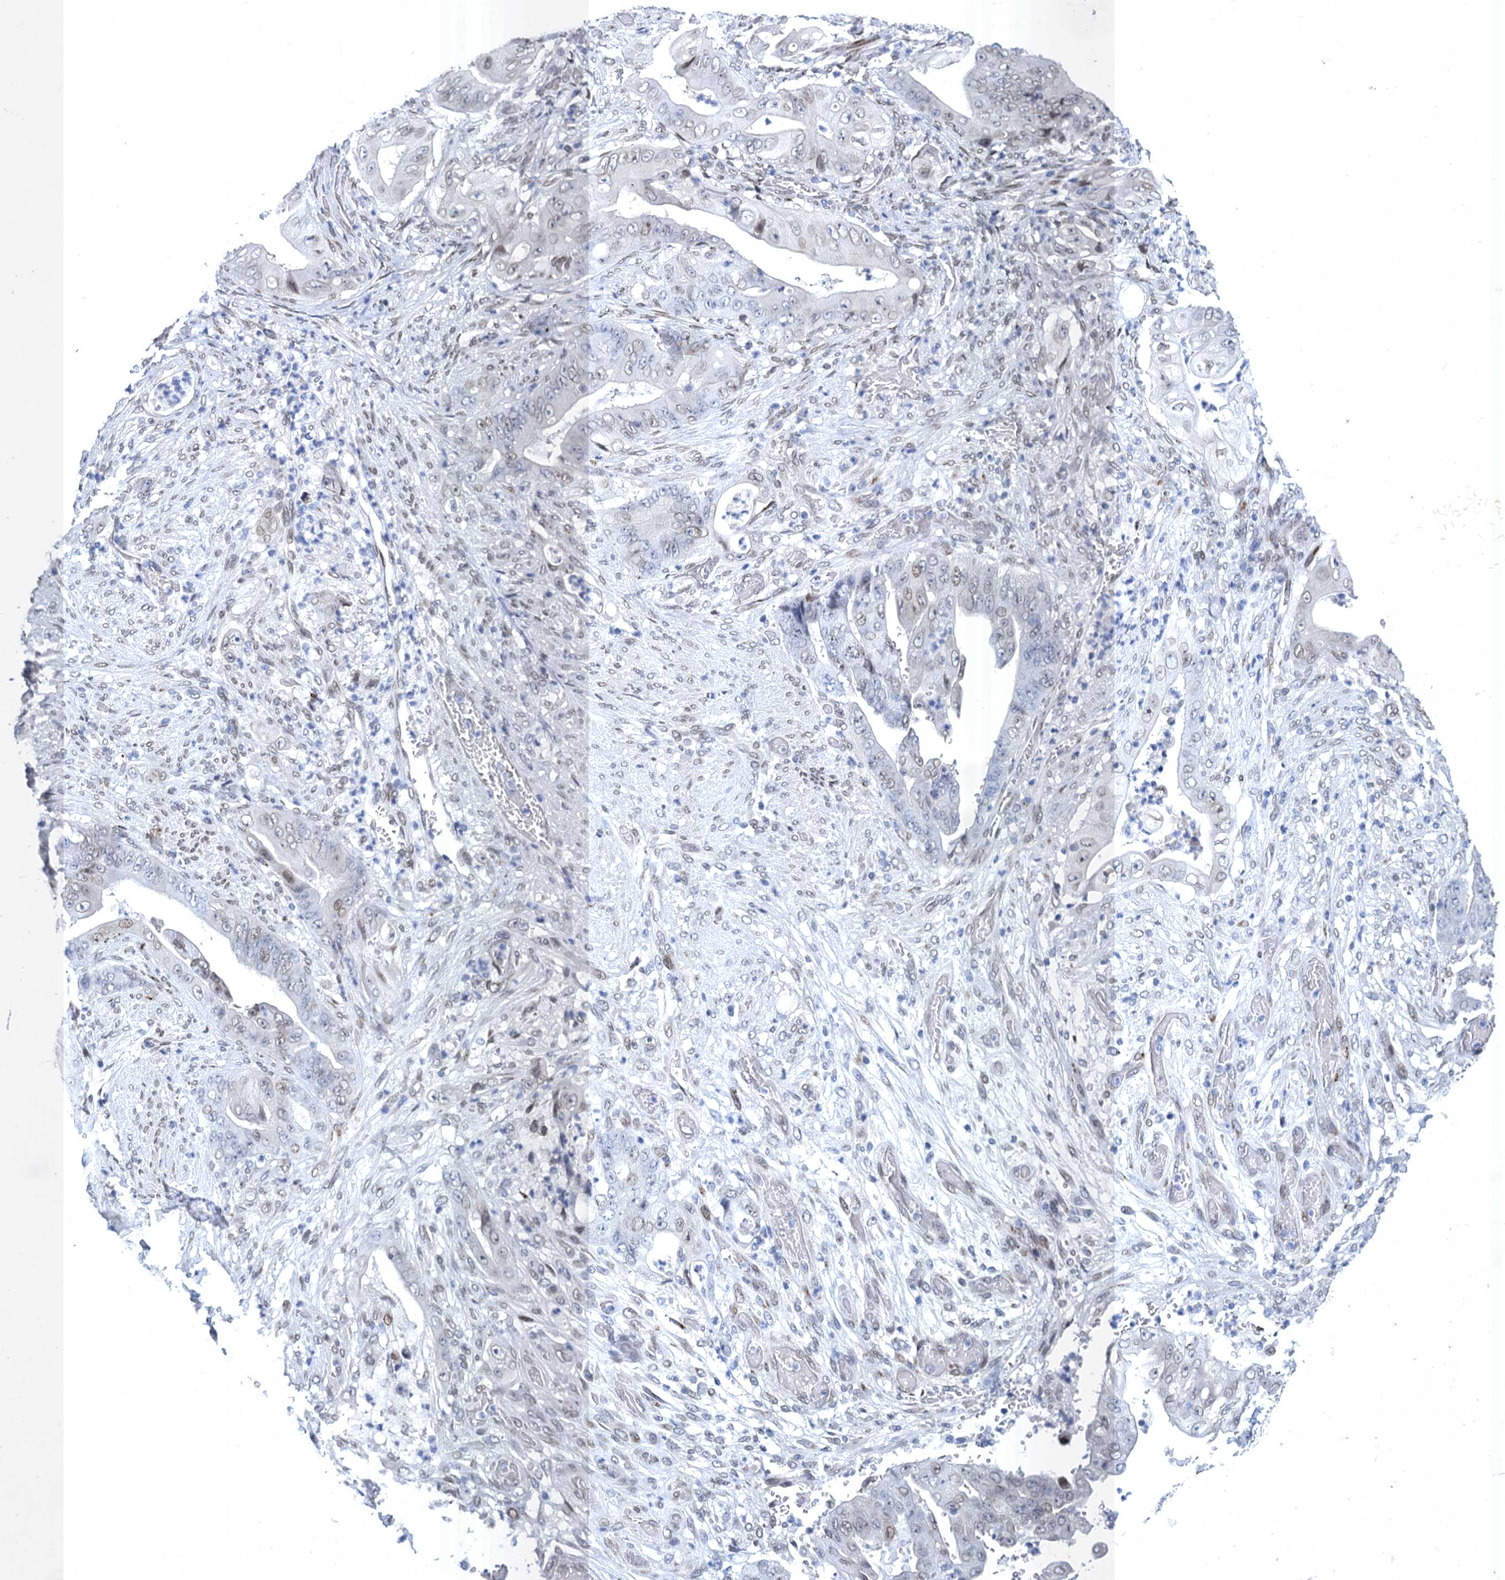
{"staining": {"intensity": "weak", "quantity": "<25%", "location": "cytoplasmic/membranous,nuclear"}, "tissue": "stomach cancer", "cell_type": "Tumor cells", "image_type": "cancer", "snomed": [{"axis": "morphology", "description": "Adenocarcinoma, NOS"}, {"axis": "topography", "description": "Stomach"}], "caption": "This is an IHC micrograph of stomach adenocarcinoma. There is no expression in tumor cells.", "gene": "PRSS35", "patient": {"sex": "female", "age": 73}}